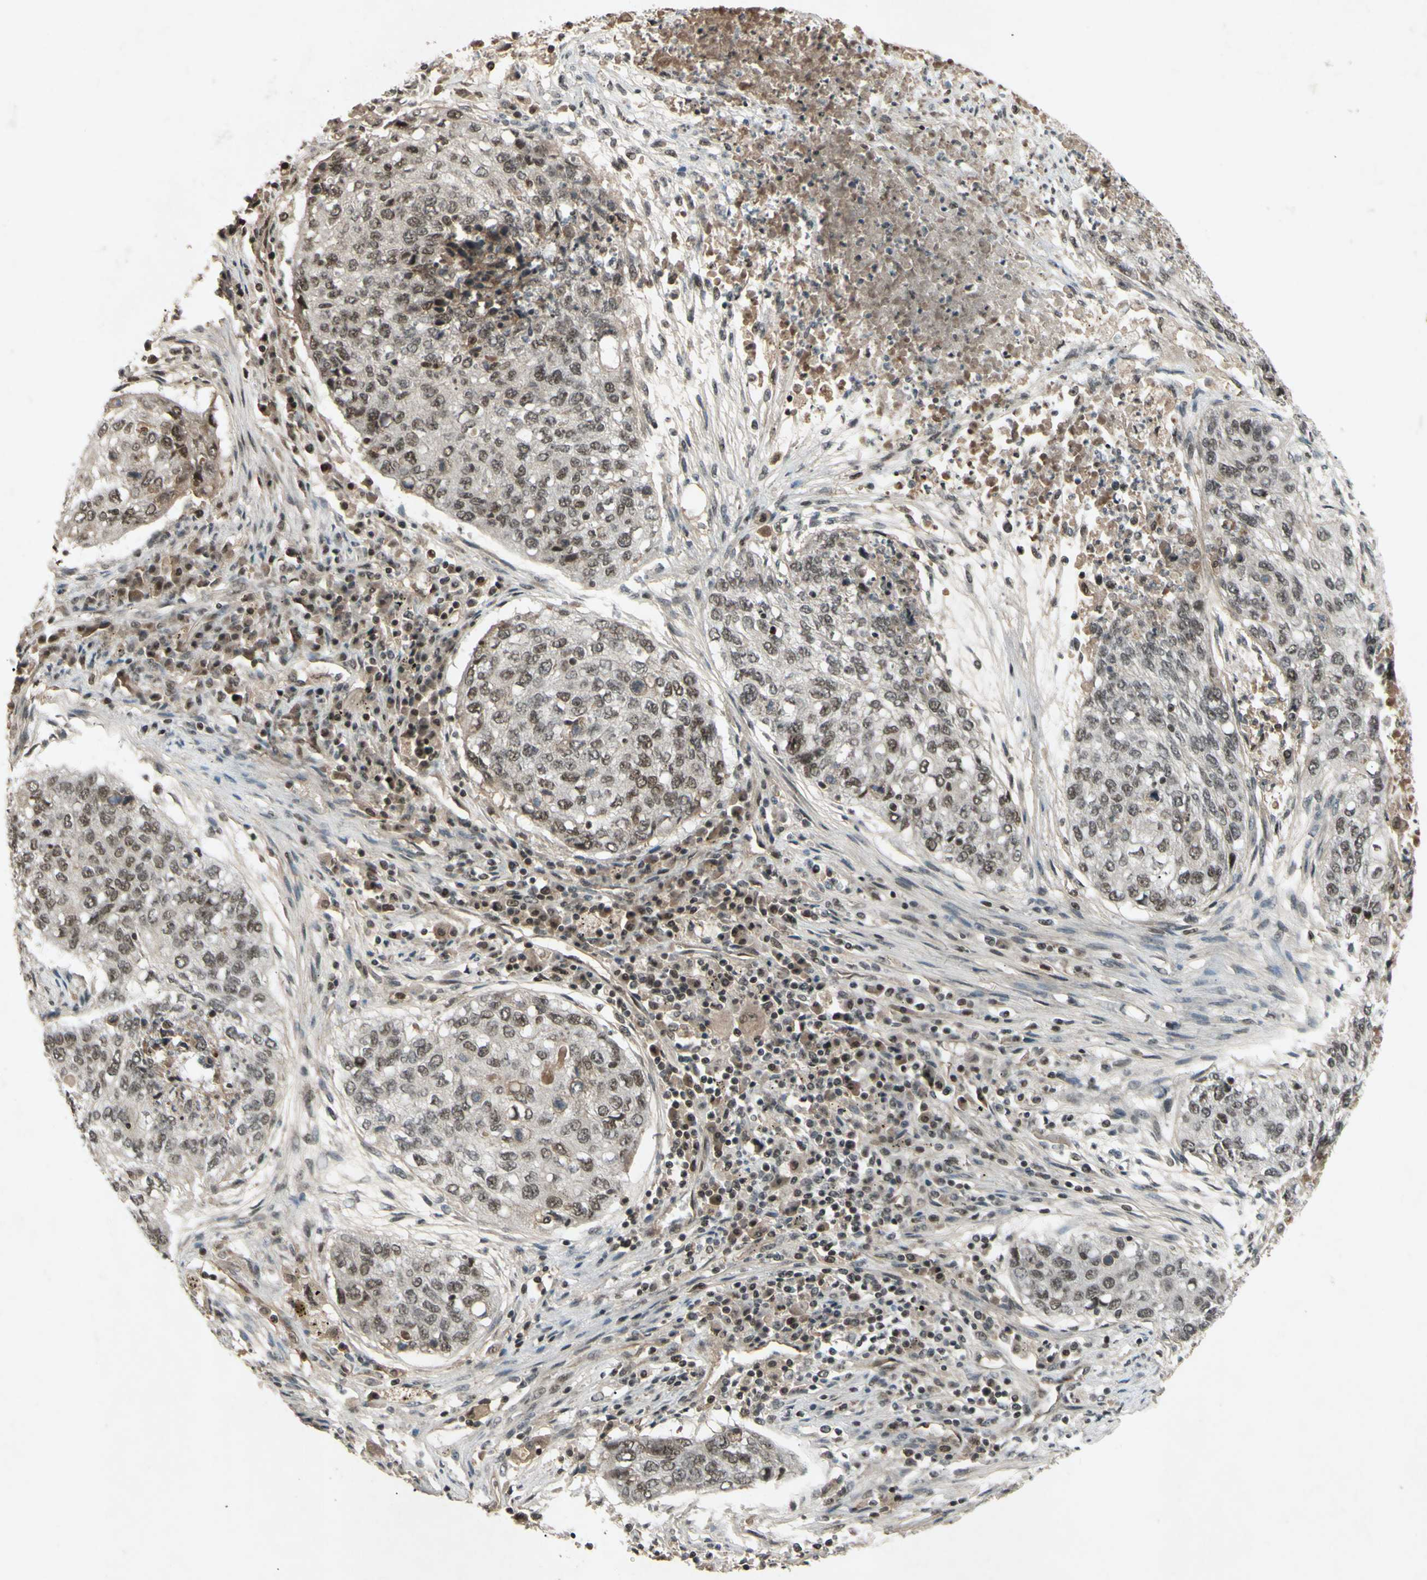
{"staining": {"intensity": "weak", "quantity": ">75%", "location": "nuclear"}, "tissue": "lung cancer", "cell_type": "Tumor cells", "image_type": "cancer", "snomed": [{"axis": "morphology", "description": "Squamous cell carcinoma, NOS"}, {"axis": "topography", "description": "Lung"}], "caption": "Protein staining of lung squamous cell carcinoma tissue shows weak nuclear positivity in approximately >75% of tumor cells. The protein is stained brown, and the nuclei are stained in blue (DAB IHC with brightfield microscopy, high magnification).", "gene": "SNW1", "patient": {"sex": "female", "age": 63}}